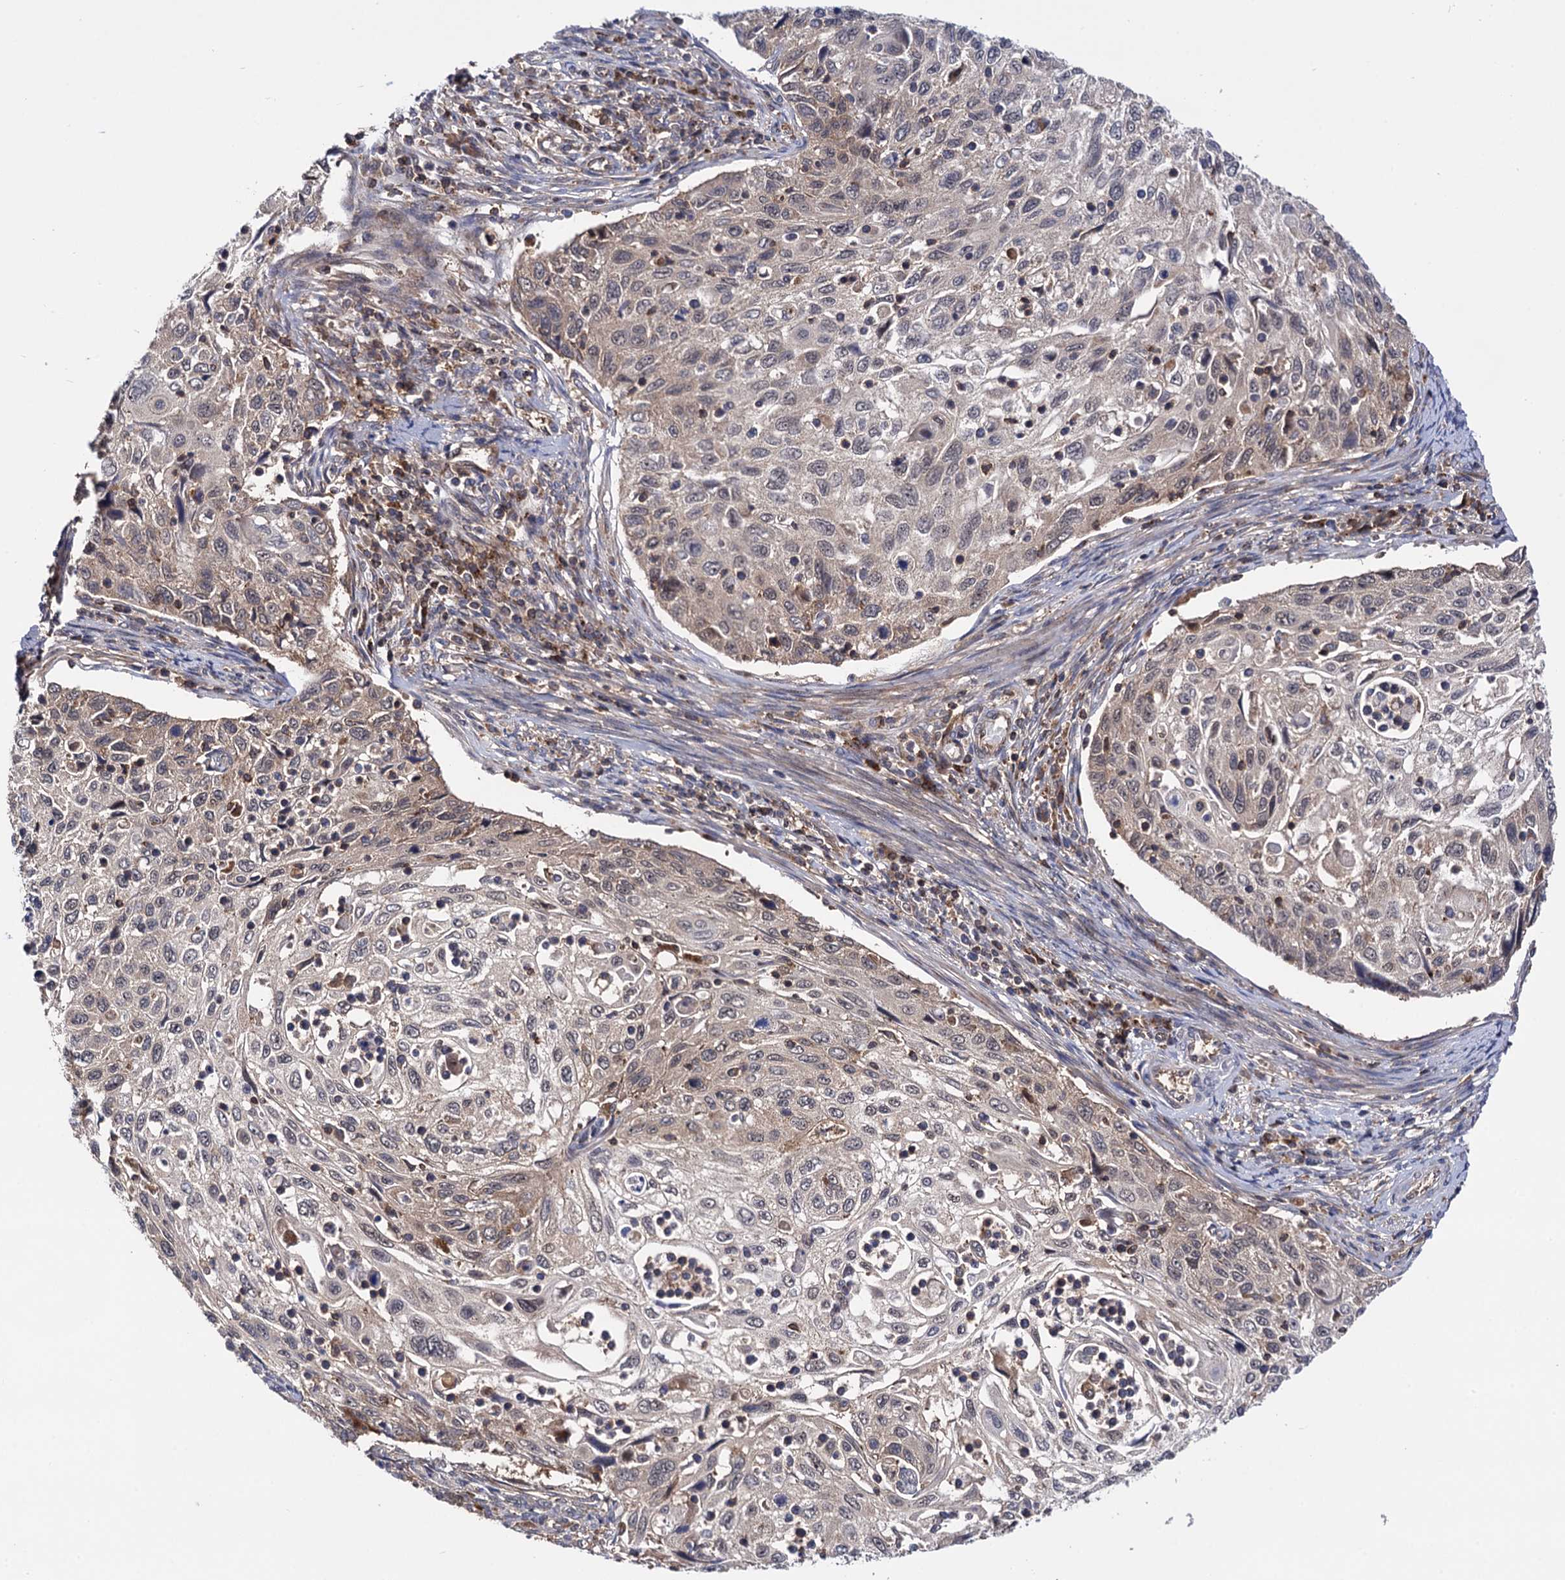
{"staining": {"intensity": "weak", "quantity": ">75%", "location": "cytoplasmic/membranous"}, "tissue": "cervical cancer", "cell_type": "Tumor cells", "image_type": "cancer", "snomed": [{"axis": "morphology", "description": "Squamous cell carcinoma, NOS"}, {"axis": "topography", "description": "Cervix"}], "caption": "Squamous cell carcinoma (cervical) stained with IHC reveals weak cytoplasmic/membranous staining in approximately >75% of tumor cells.", "gene": "MICAL2", "patient": {"sex": "female", "age": 70}}